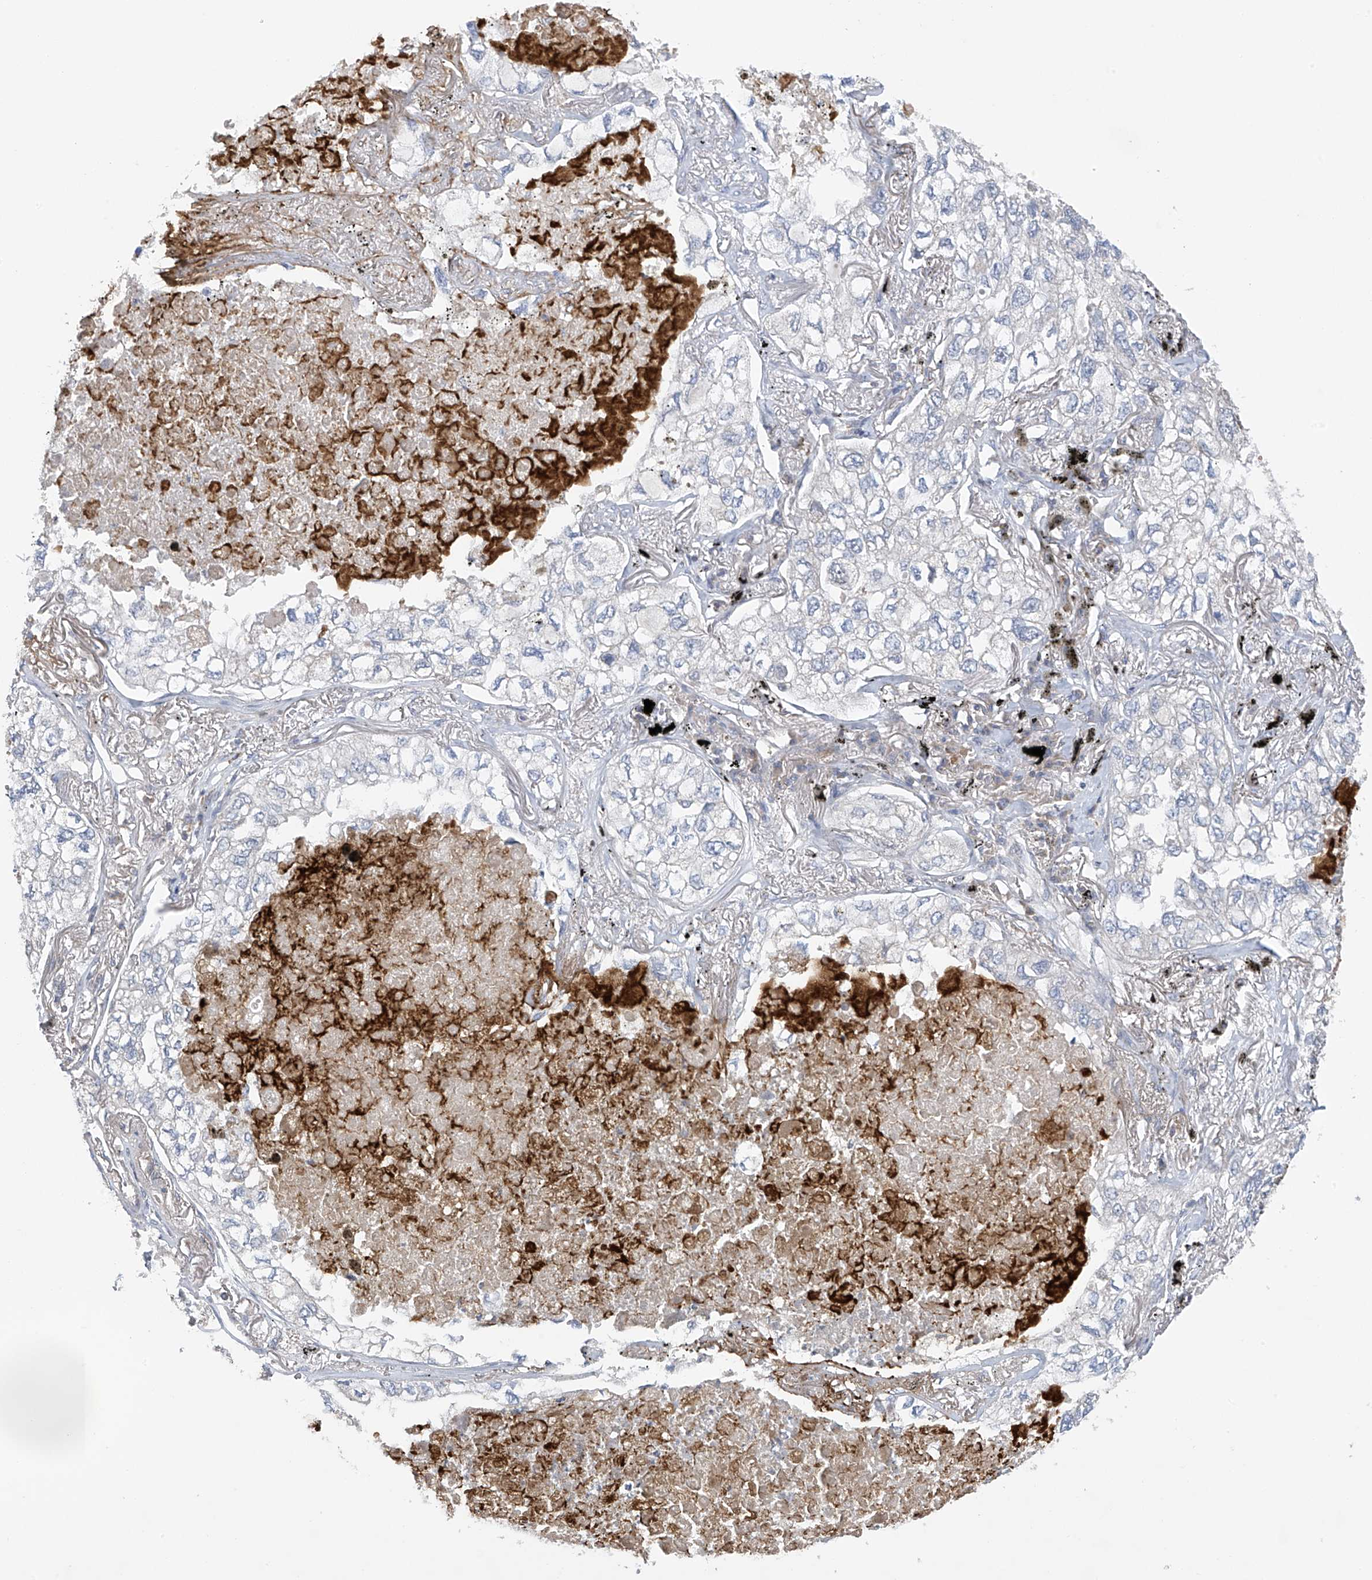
{"staining": {"intensity": "negative", "quantity": "none", "location": "none"}, "tissue": "lung cancer", "cell_type": "Tumor cells", "image_type": "cancer", "snomed": [{"axis": "morphology", "description": "Adenocarcinoma, NOS"}, {"axis": "topography", "description": "Lung"}], "caption": "Immunohistochemistry (IHC) micrograph of neoplastic tissue: human lung cancer (adenocarcinoma) stained with DAB (3,3'-diaminobenzidine) displays no significant protein staining in tumor cells.", "gene": "SLCO4A1", "patient": {"sex": "male", "age": 65}}